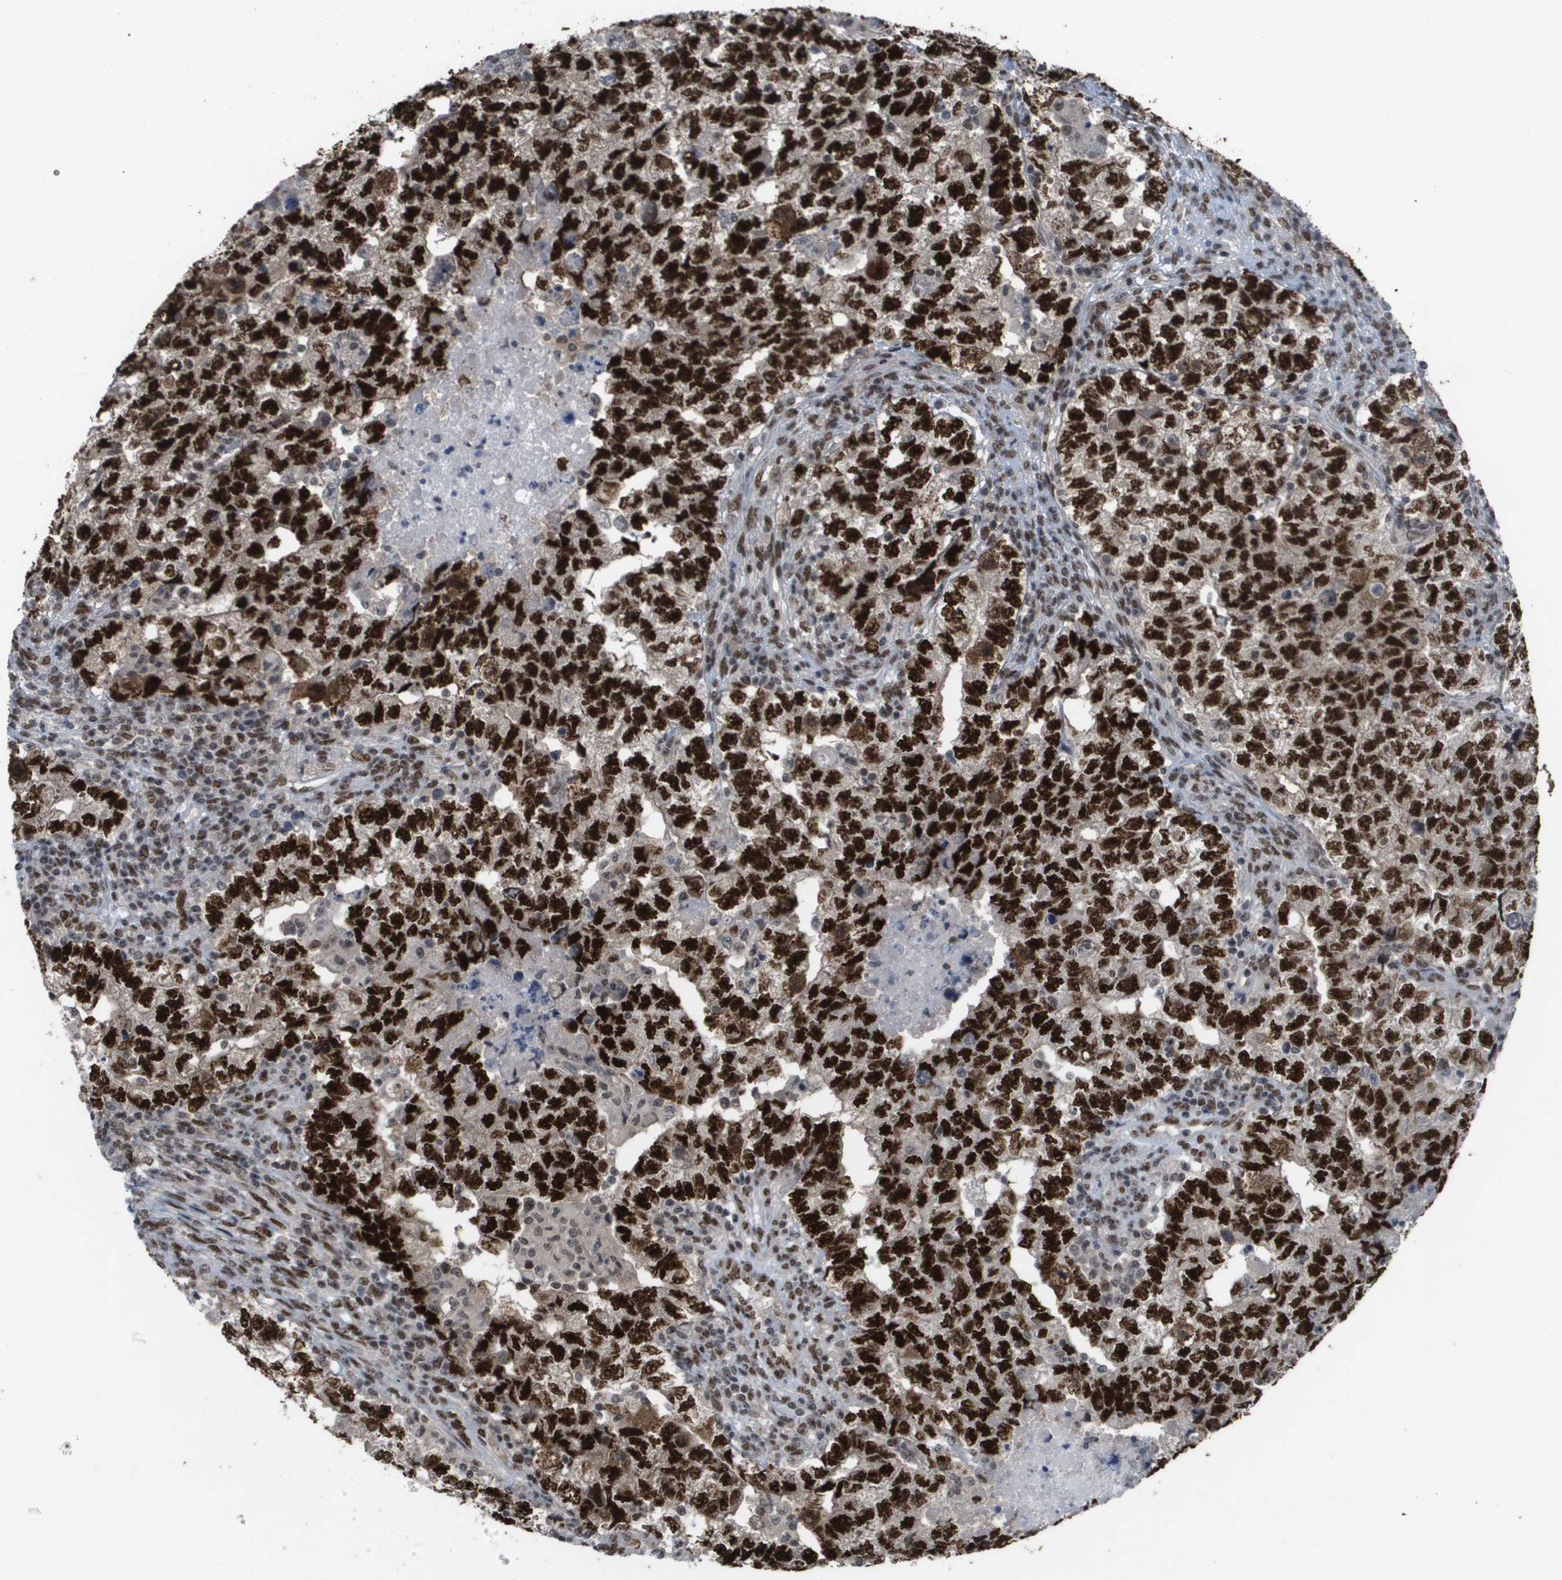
{"staining": {"intensity": "strong", "quantity": ">75%", "location": "nuclear"}, "tissue": "testis cancer", "cell_type": "Tumor cells", "image_type": "cancer", "snomed": [{"axis": "morphology", "description": "Carcinoma, Embryonal, NOS"}, {"axis": "topography", "description": "Testis"}], "caption": "Approximately >75% of tumor cells in testis cancer show strong nuclear protein staining as visualized by brown immunohistochemical staining.", "gene": "CDT1", "patient": {"sex": "male", "age": 36}}